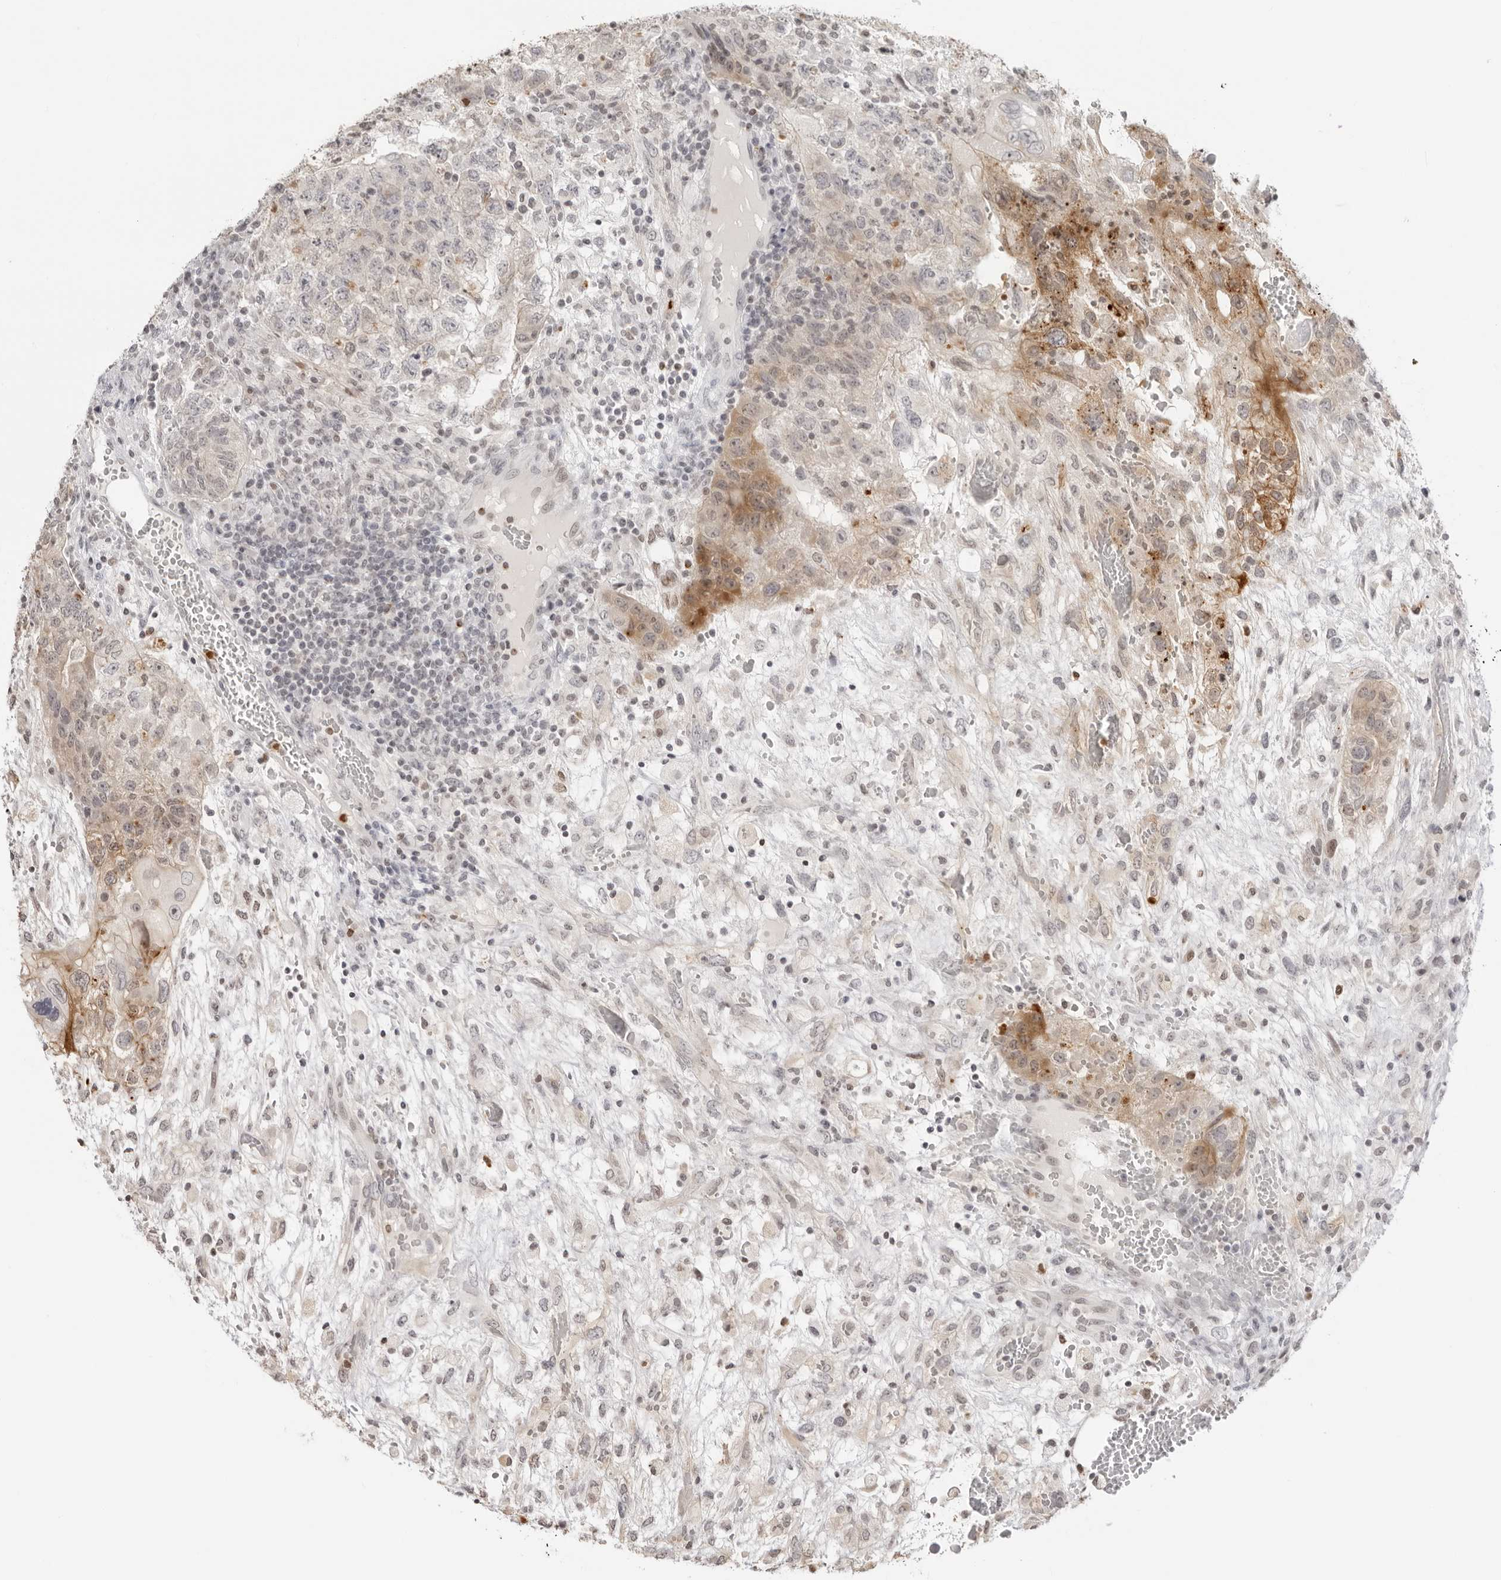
{"staining": {"intensity": "moderate", "quantity": "<25%", "location": "cytoplasmic/membranous,nuclear"}, "tissue": "testis cancer", "cell_type": "Tumor cells", "image_type": "cancer", "snomed": [{"axis": "morphology", "description": "Carcinoma, Embryonal, NOS"}, {"axis": "topography", "description": "Testis"}], "caption": "Human testis cancer (embryonal carcinoma) stained with a protein marker shows moderate staining in tumor cells.", "gene": "RNF146", "patient": {"sex": "male", "age": 36}}